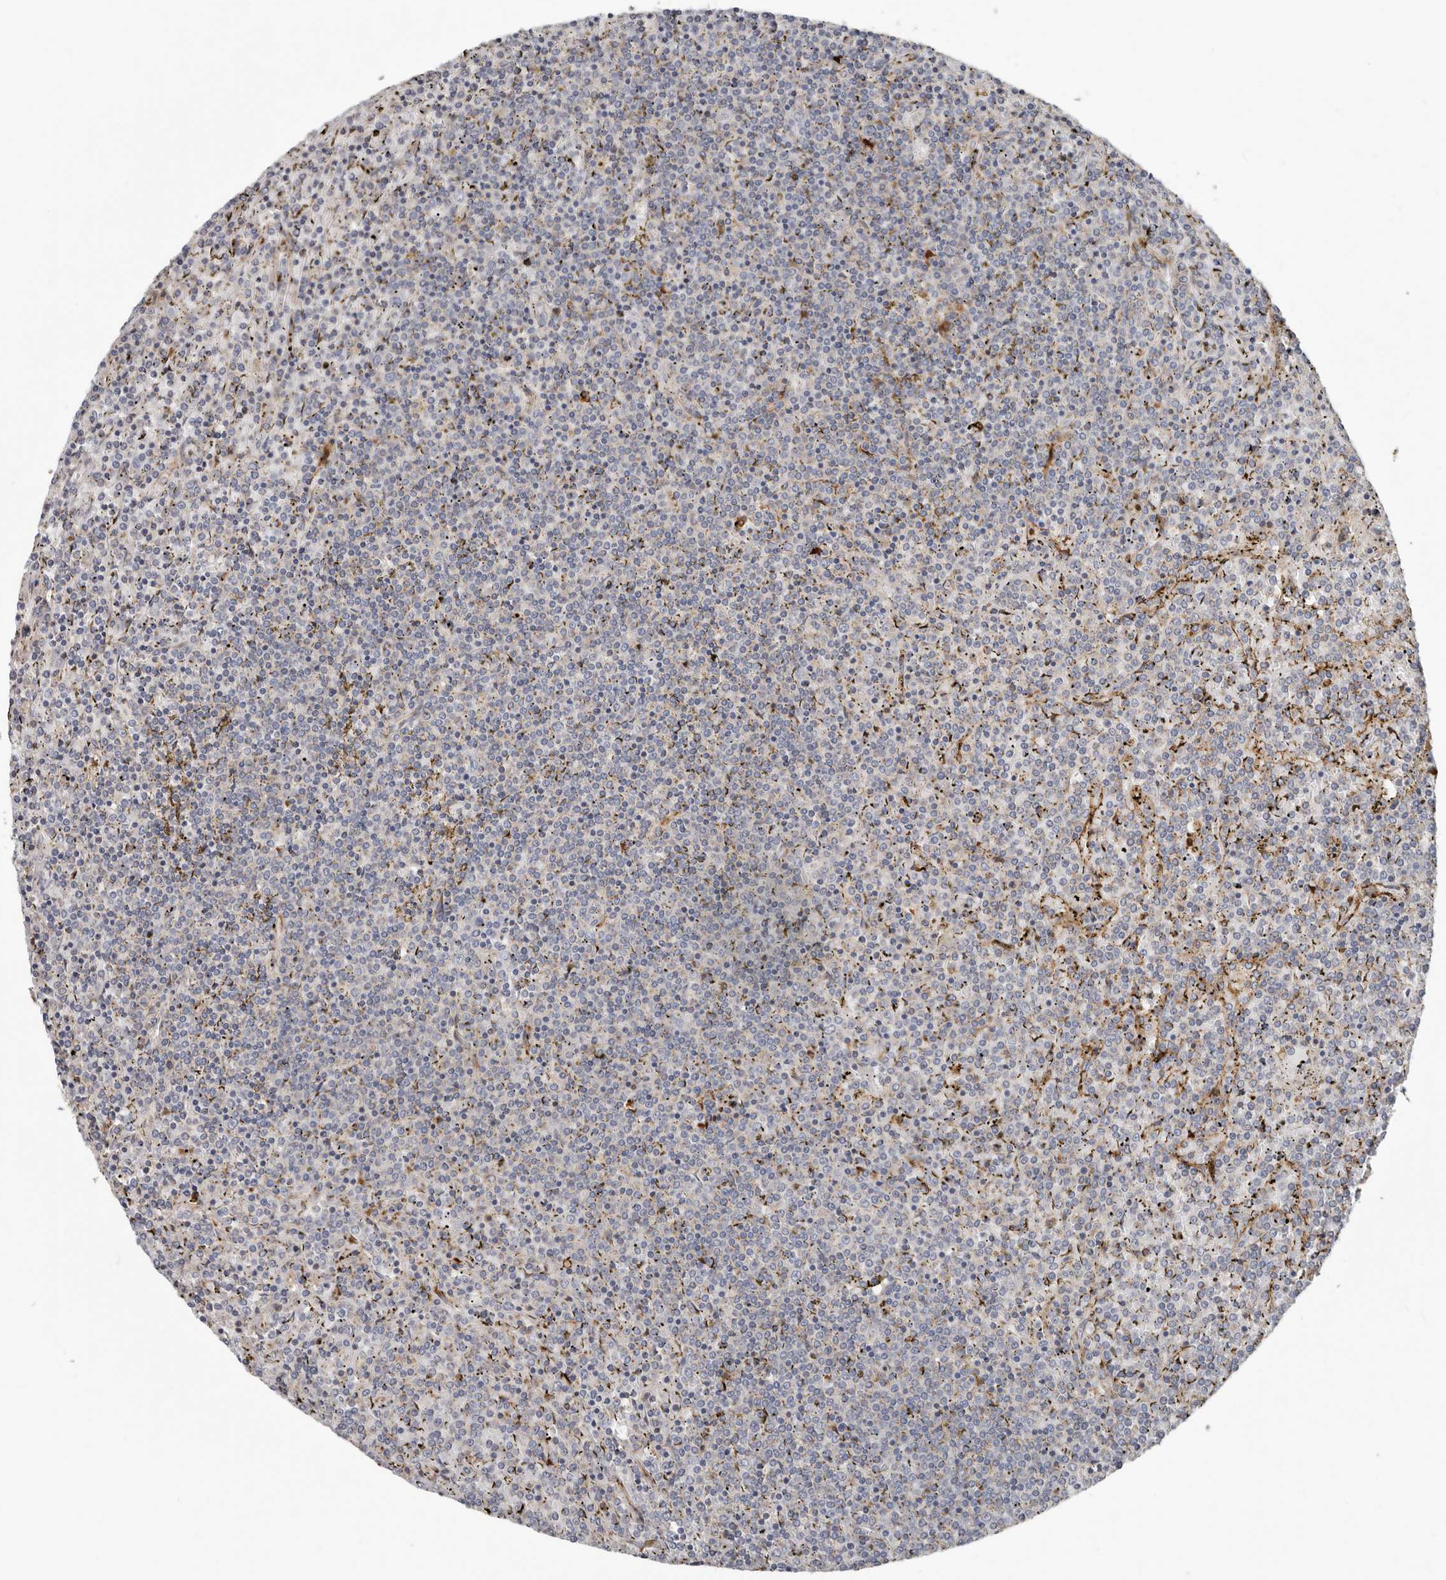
{"staining": {"intensity": "moderate", "quantity": "25%-75%", "location": "cytoplasmic/membranous"}, "tissue": "lymphoma", "cell_type": "Tumor cells", "image_type": "cancer", "snomed": [{"axis": "morphology", "description": "Malignant lymphoma, non-Hodgkin's type, Low grade"}, {"axis": "topography", "description": "Spleen"}], "caption": "Moderate cytoplasmic/membranous positivity for a protein is identified in approximately 25%-75% of tumor cells of lymphoma using immunohistochemistry.", "gene": "LUZP1", "patient": {"sex": "female", "age": 19}}